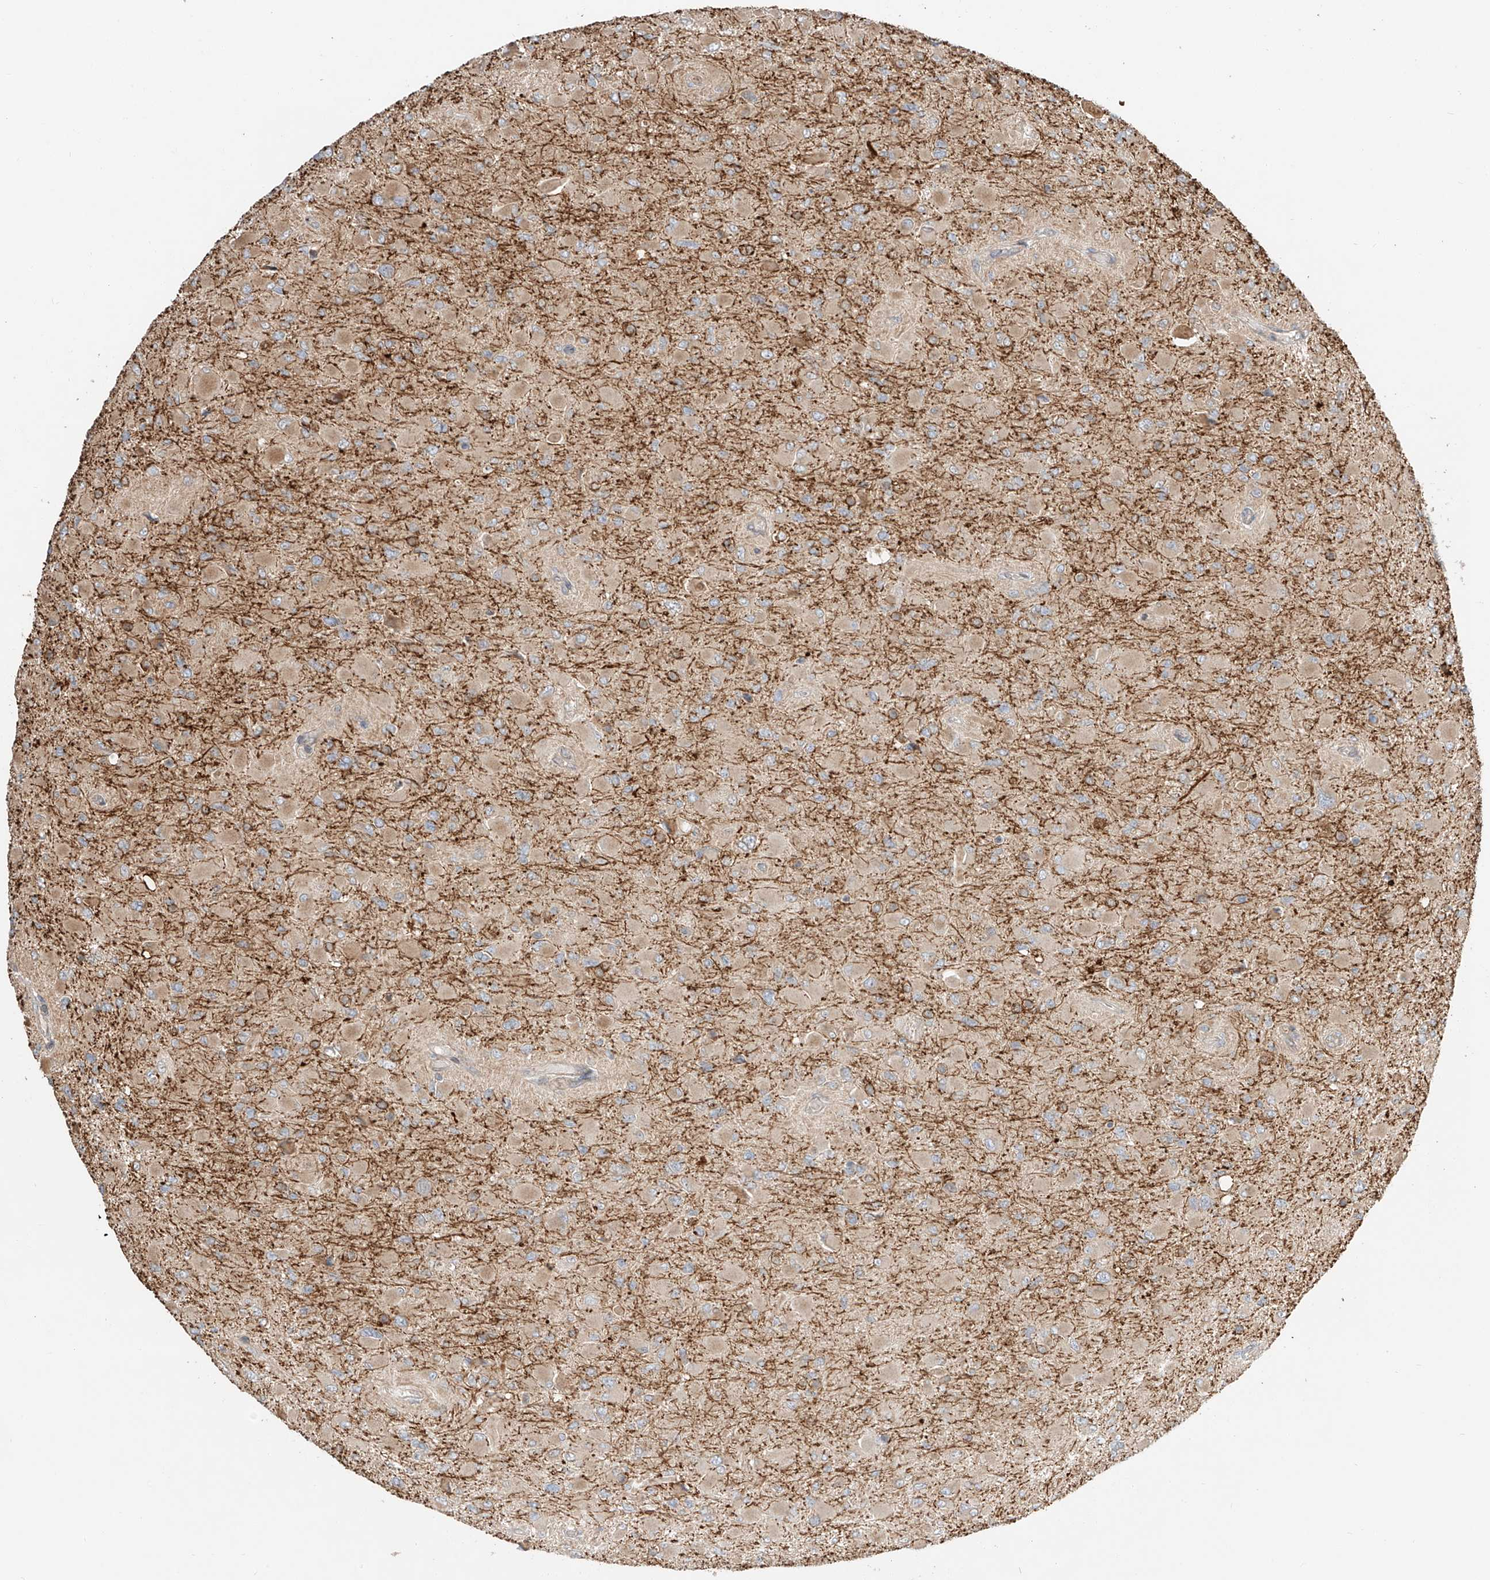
{"staining": {"intensity": "moderate", "quantity": "<25%", "location": "cytoplasmic/membranous"}, "tissue": "glioma", "cell_type": "Tumor cells", "image_type": "cancer", "snomed": [{"axis": "morphology", "description": "Glioma, malignant, High grade"}, {"axis": "topography", "description": "Cerebral cortex"}], "caption": "Malignant glioma (high-grade) was stained to show a protein in brown. There is low levels of moderate cytoplasmic/membranous staining in about <25% of tumor cells. The protein is stained brown, and the nuclei are stained in blue (DAB IHC with brightfield microscopy, high magnification).", "gene": "CEP162", "patient": {"sex": "female", "age": 36}}